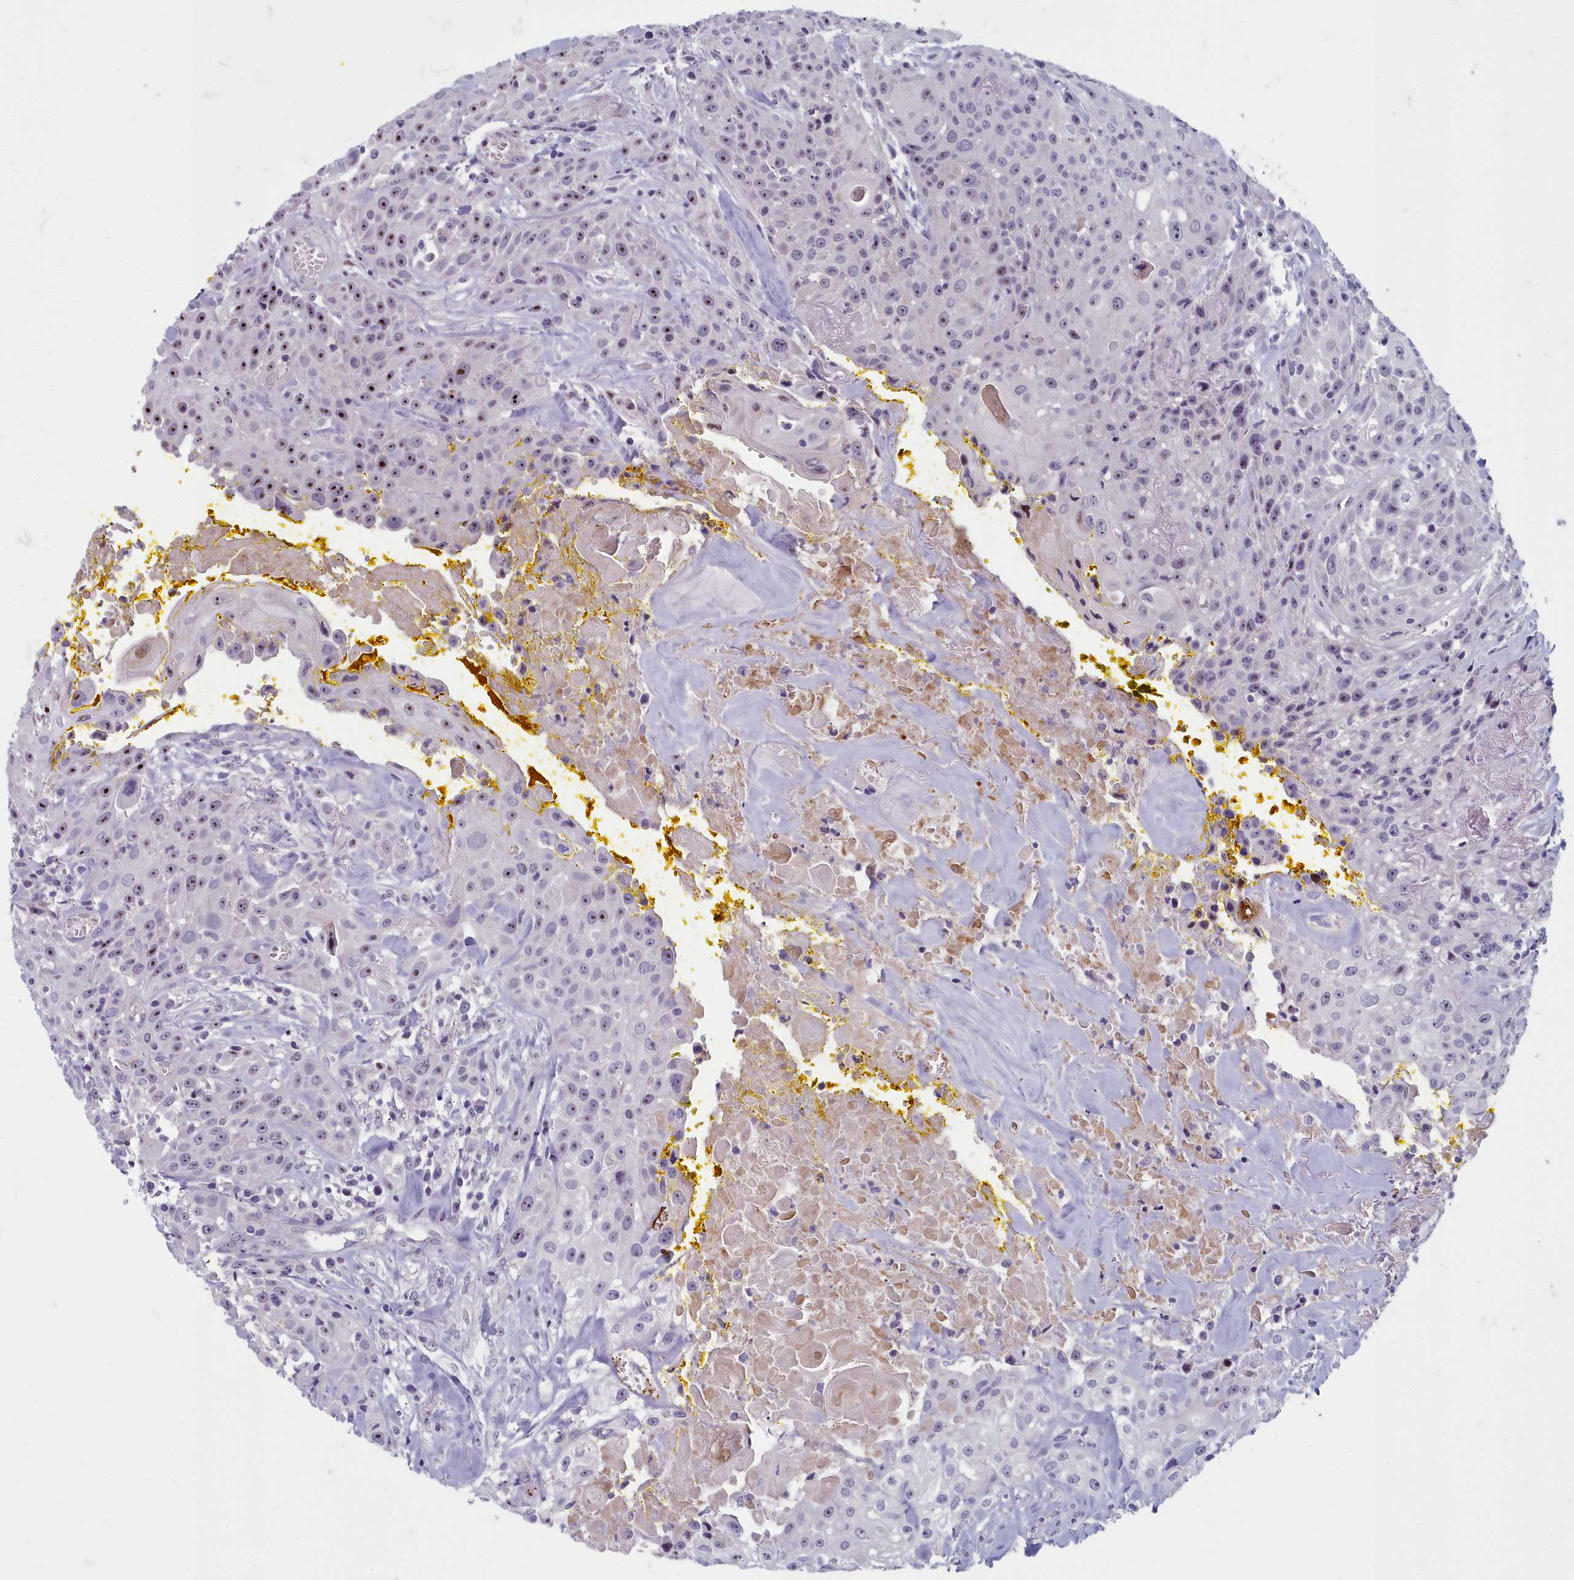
{"staining": {"intensity": "strong", "quantity": "<25%", "location": "nuclear"}, "tissue": "head and neck cancer", "cell_type": "Tumor cells", "image_type": "cancer", "snomed": [{"axis": "morphology", "description": "Squamous cell carcinoma, NOS"}, {"axis": "topography", "description": "Oral tissue"}, {"axis": "topography", "description": "Head-Neck"}], "caption": "A photomicrograph of head and neck cancer (squamous cell carcinoma) stained for a protein exhibits strong nuclear brown staining in tumor cells. Using DAB (3,3'-diaminobenzidine) (brown) and hematoxylin (blue) stains, captured at high magnification using brightfield microscopy.", "gene": "INSYN2A", "patient": {"sex": "female", "age": 82}}